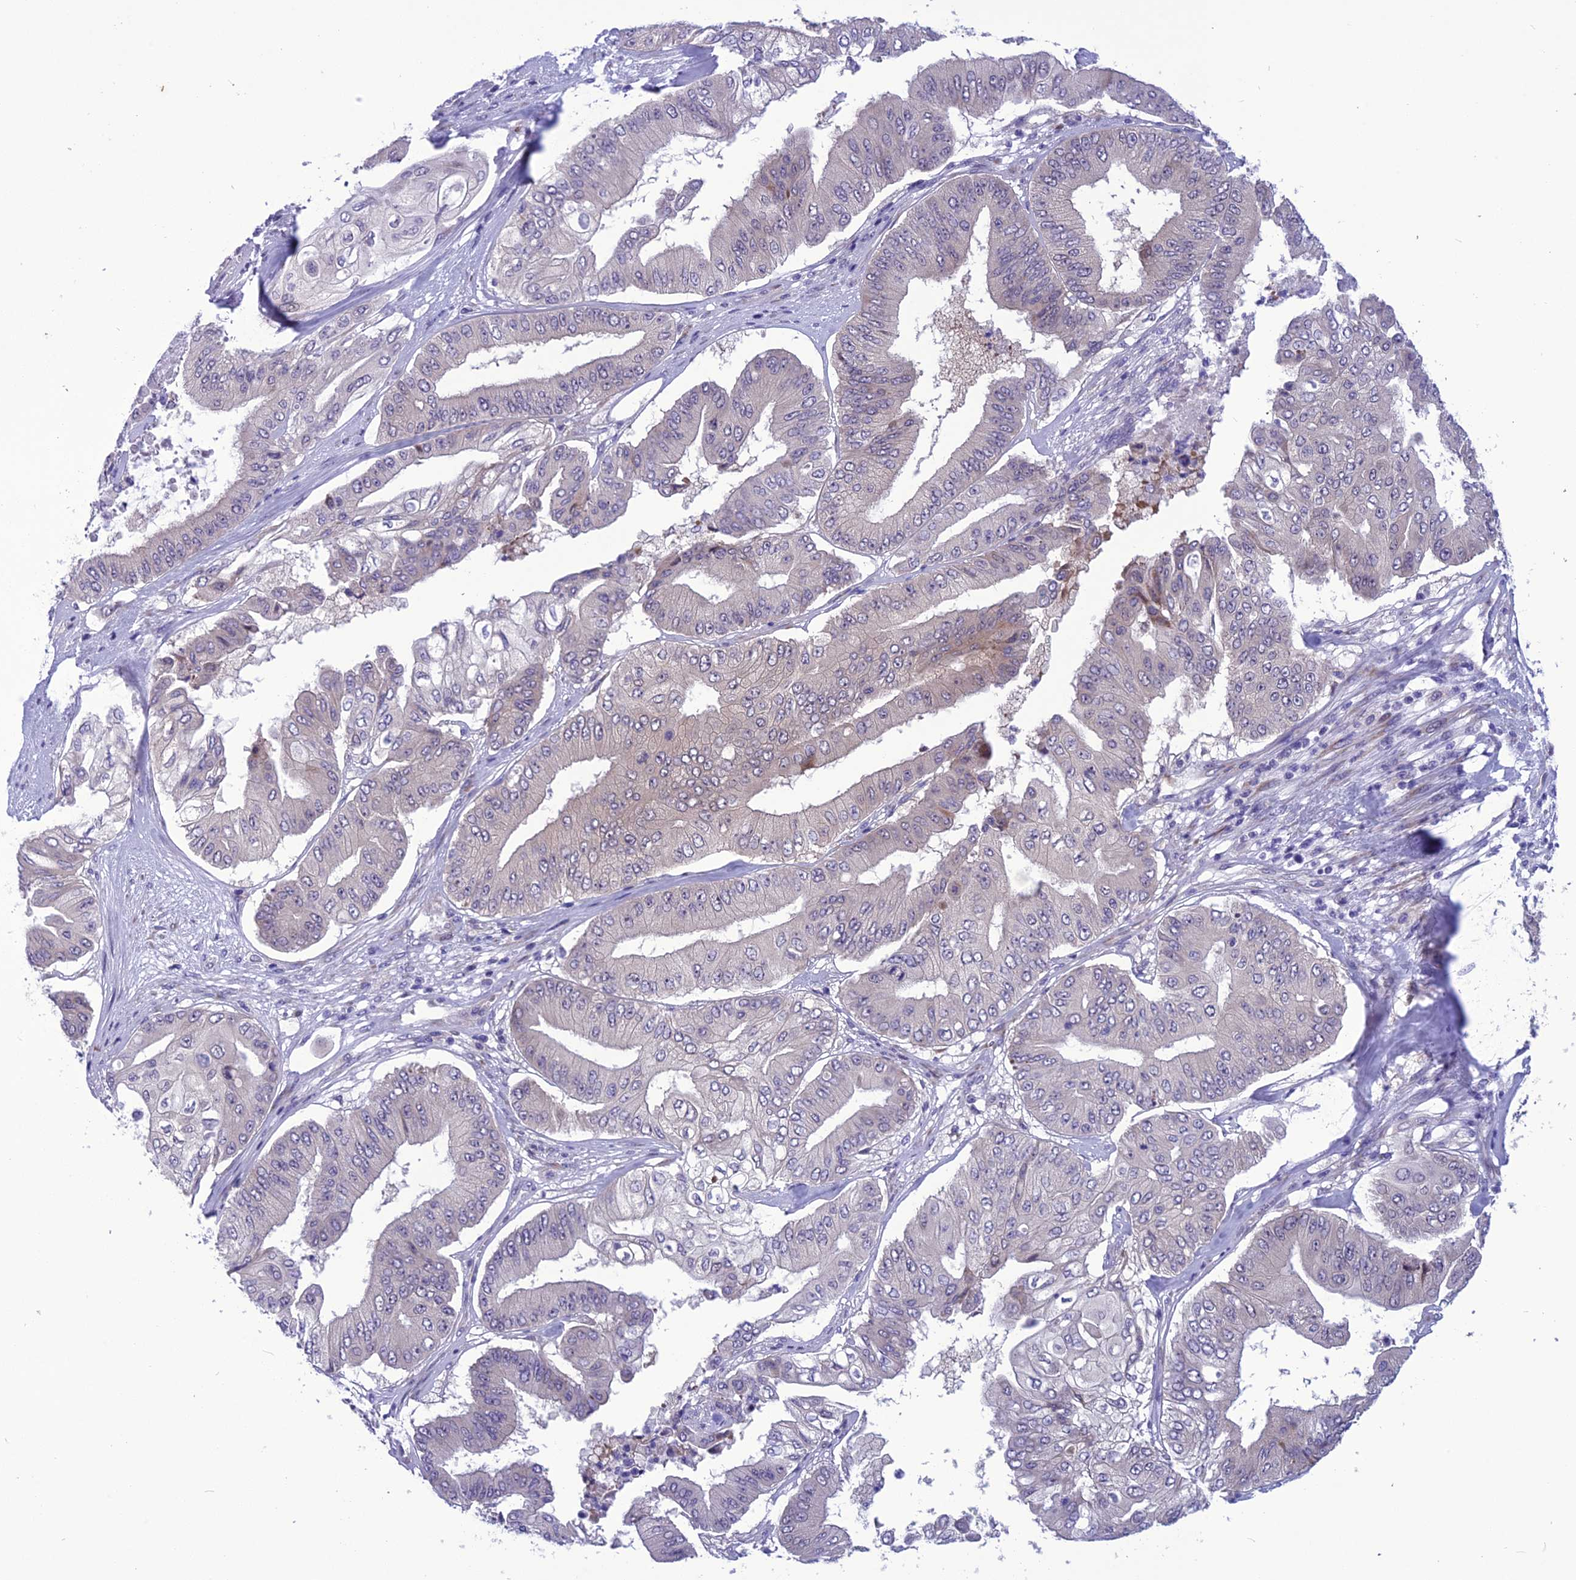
{"staining": {"intensity": "moderate", "quantity": "<25%", "location": "cytoplasmic/membranous"}, "tissue": "pancreatic cancer", "cell_type": "Tumor cells", "image_type": "cancer", "snomed": [{"axis": "morphology", "description": "Adenocarcinoma, NOS"}, {"axis": "topography", "description": "Pancreas"}], "caption": "This is a histology image of IHC staining of pancreatic cancer (adenocarcinoma), which shows moderate positivity in the cytoplasmic/membranous of tumor cells.", "gene": "PSMF1", "patient": {"sex": "female", "age": 77}}